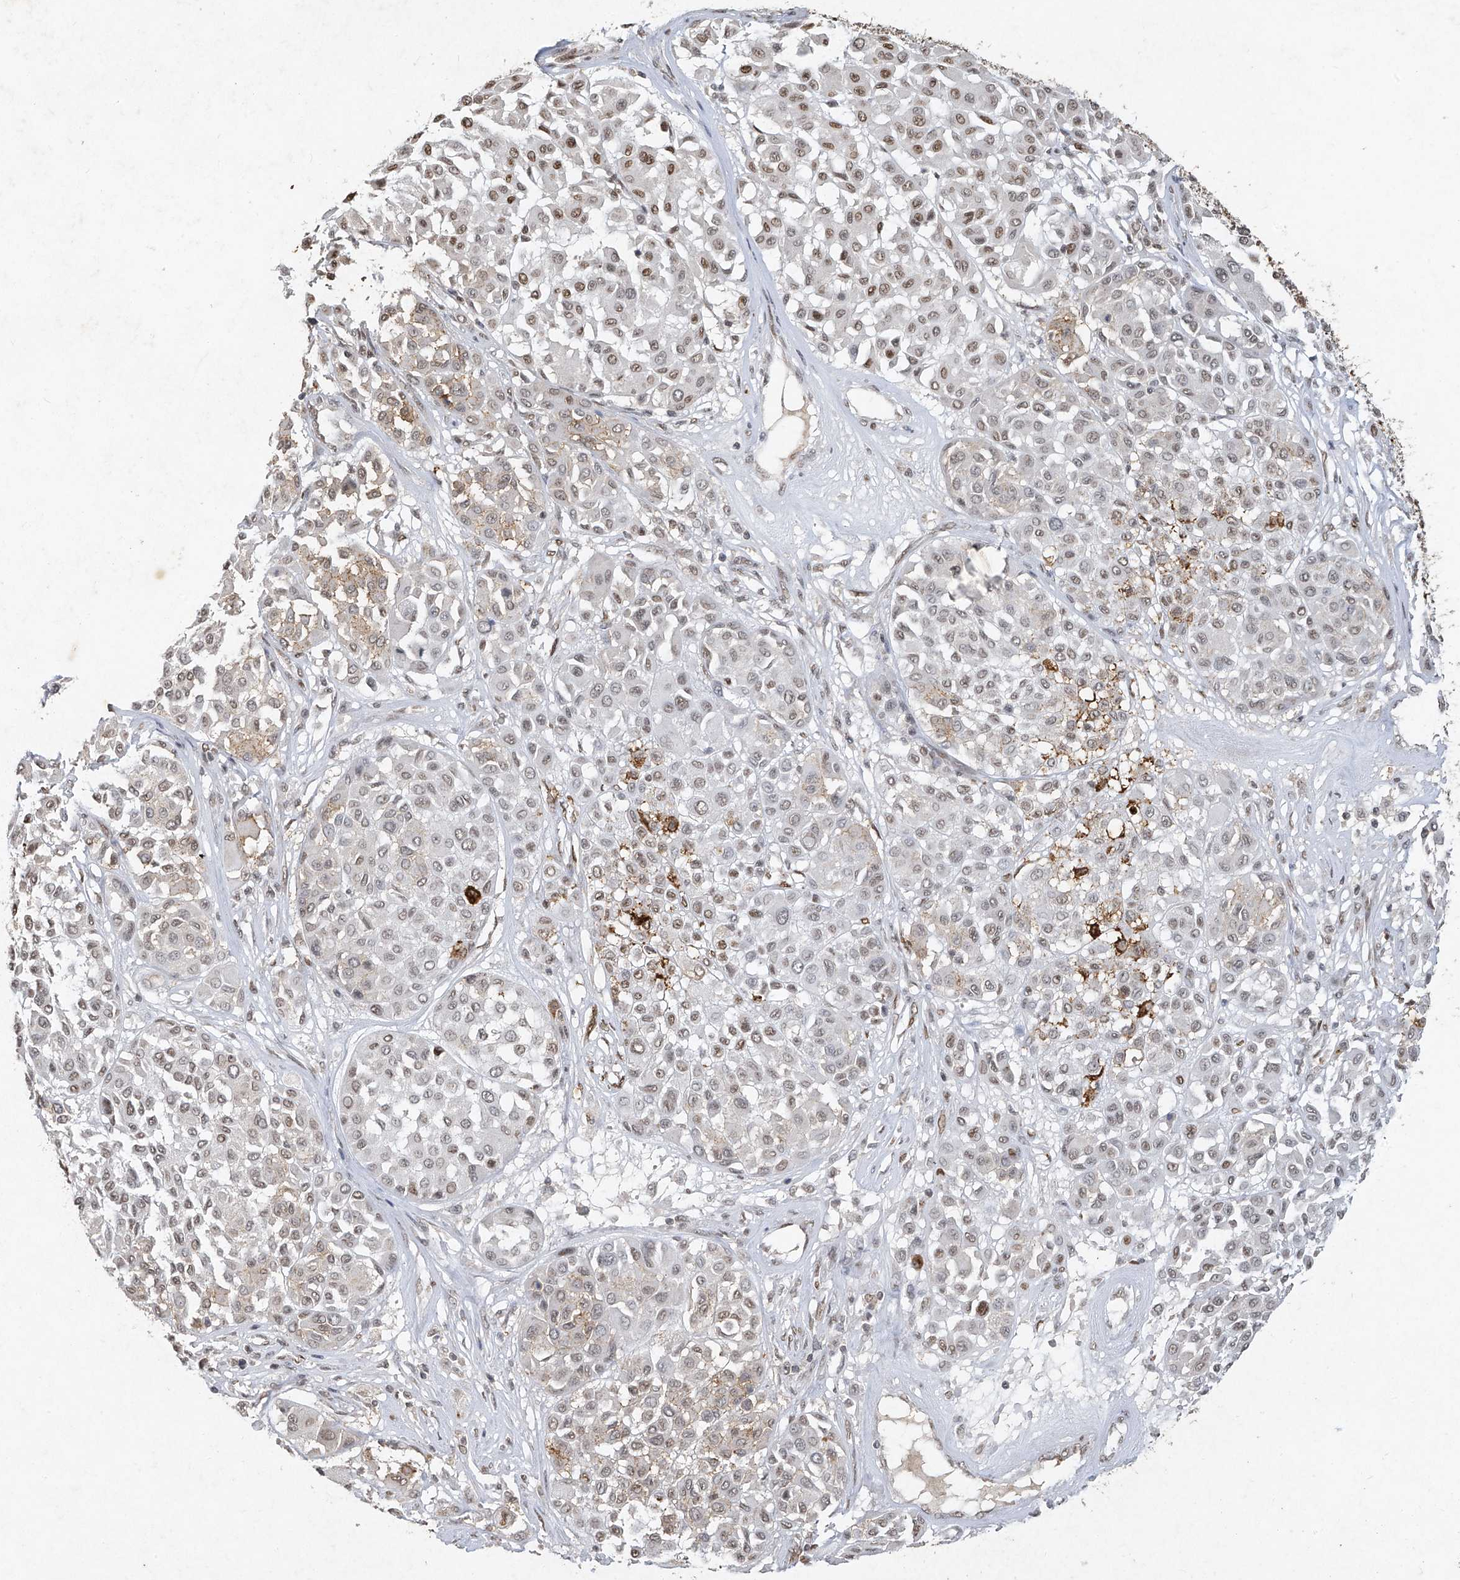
{"staining": {"intensity": "moderate", "quantity": "<25%", "location": "nuclear"}, "tissue": "melanoma", "cell_type": "Tumor cells", "image_type": "cancer", "snomed": [{"axis": "morphology", "description": "Malignant melanoma, Metastatic site"}, {"axis": "topography", "description": "Soft tissue"}], "caption": "This micrograph displays IHC staining of human melanoma, with low moderate nuclear expression in about <25% of tumor cells.", "gene": "ATRIP", "patient": {"sex": "male", "age": 41}}